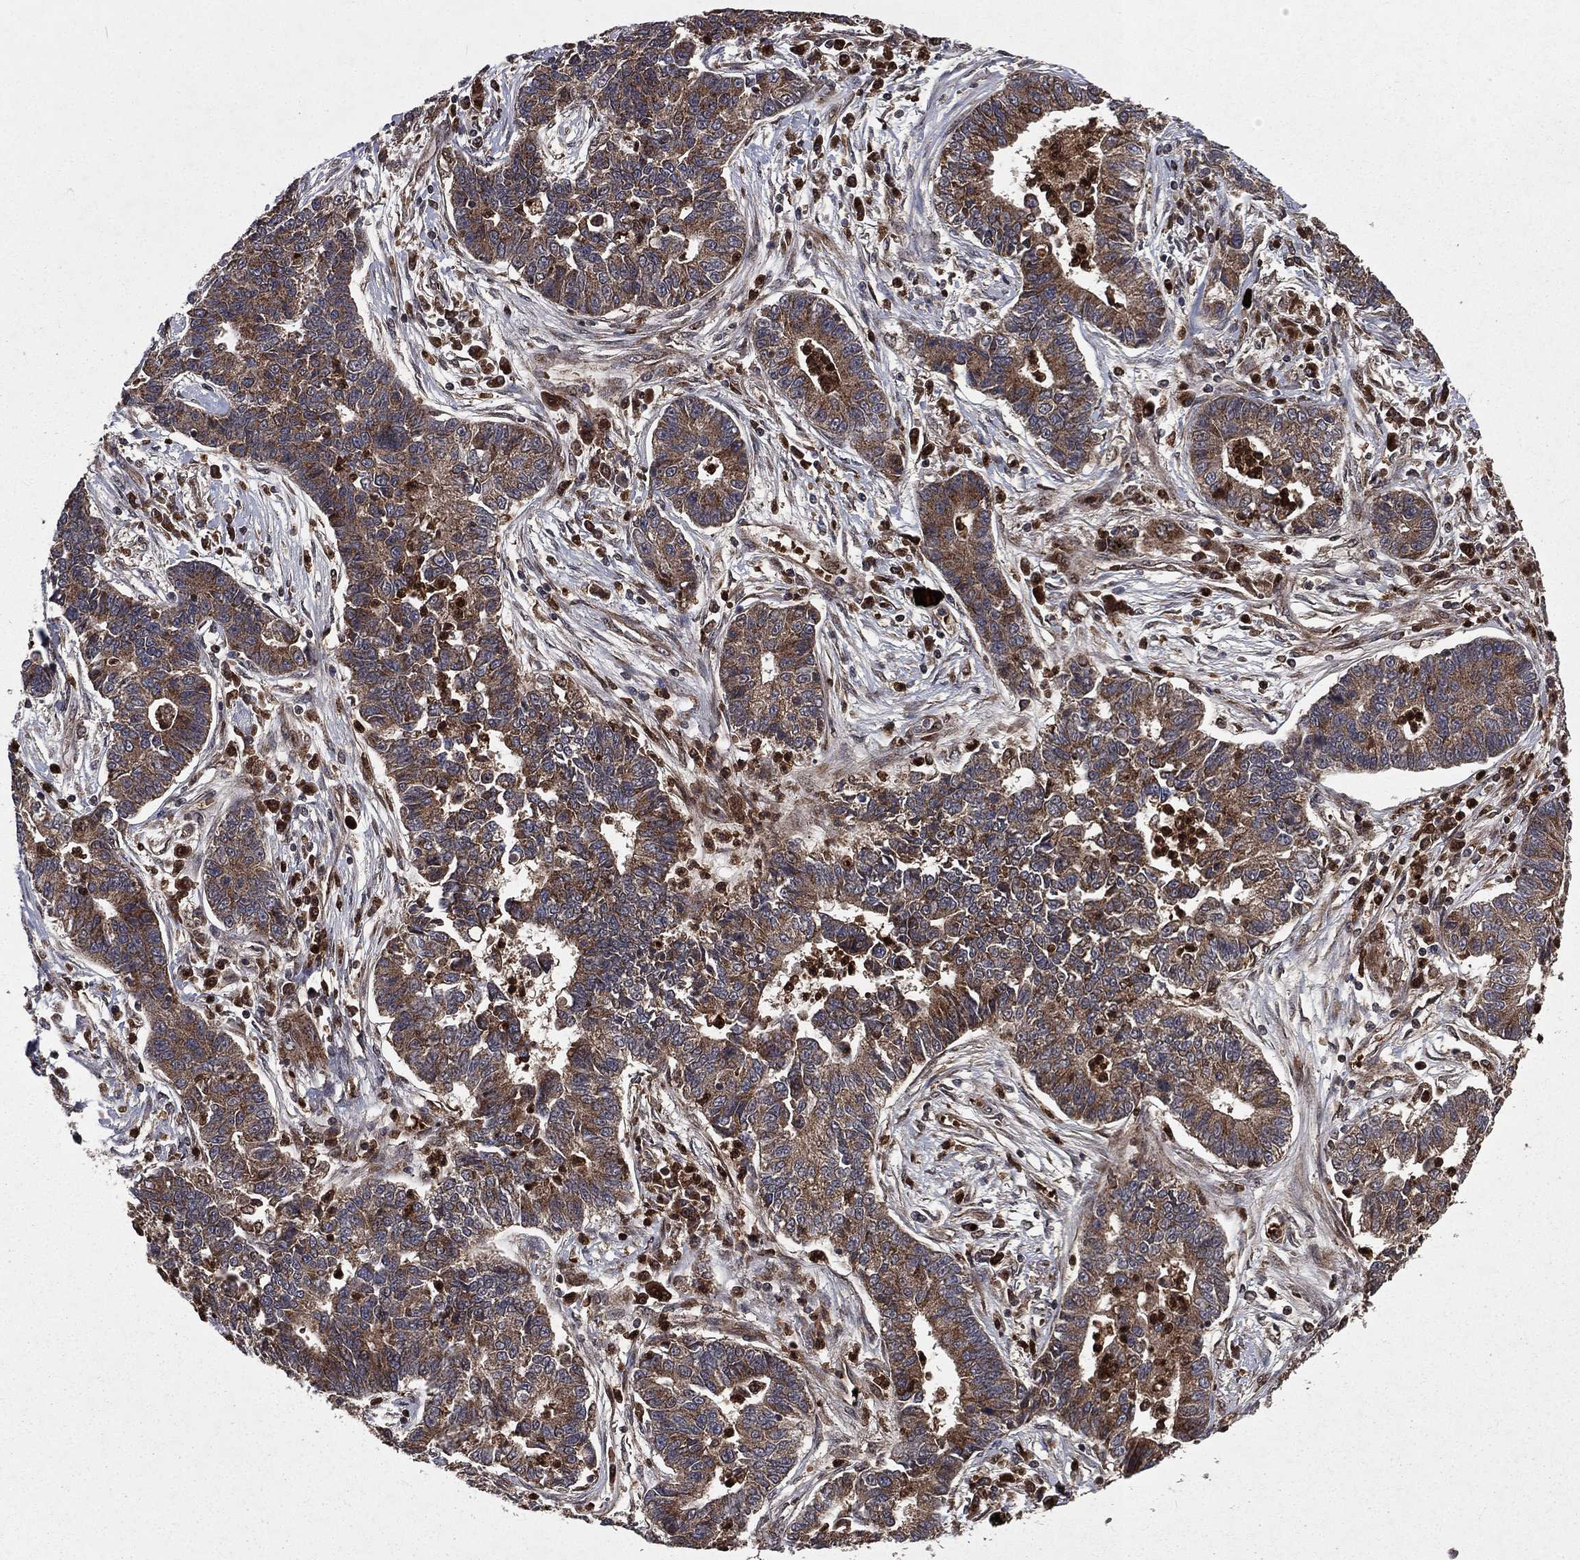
{"staining": {"intensity": "moderate", "quantity": ">75%", "location": "cytoplasmic/membranous"}, "tissue": "lung cancer", "cell_type": "Tumor cells", "image_type": "cancer", "snomed": [{"axis": "morphology", "description": "Adenocarcinoma, NOS"}, {"axis": "topography", "description": "Lung"}], "caption": "Immunohistochemistry (IHC) photomicrograph of human adenocarcinoma (lung) stained for a protein (brown), which reveals medium levels of moderate cytoplasmic/membranous expression in about >75% of tumor cells.", "gene": "LENG8", "patient": {"sex": "female", "age": 57}}